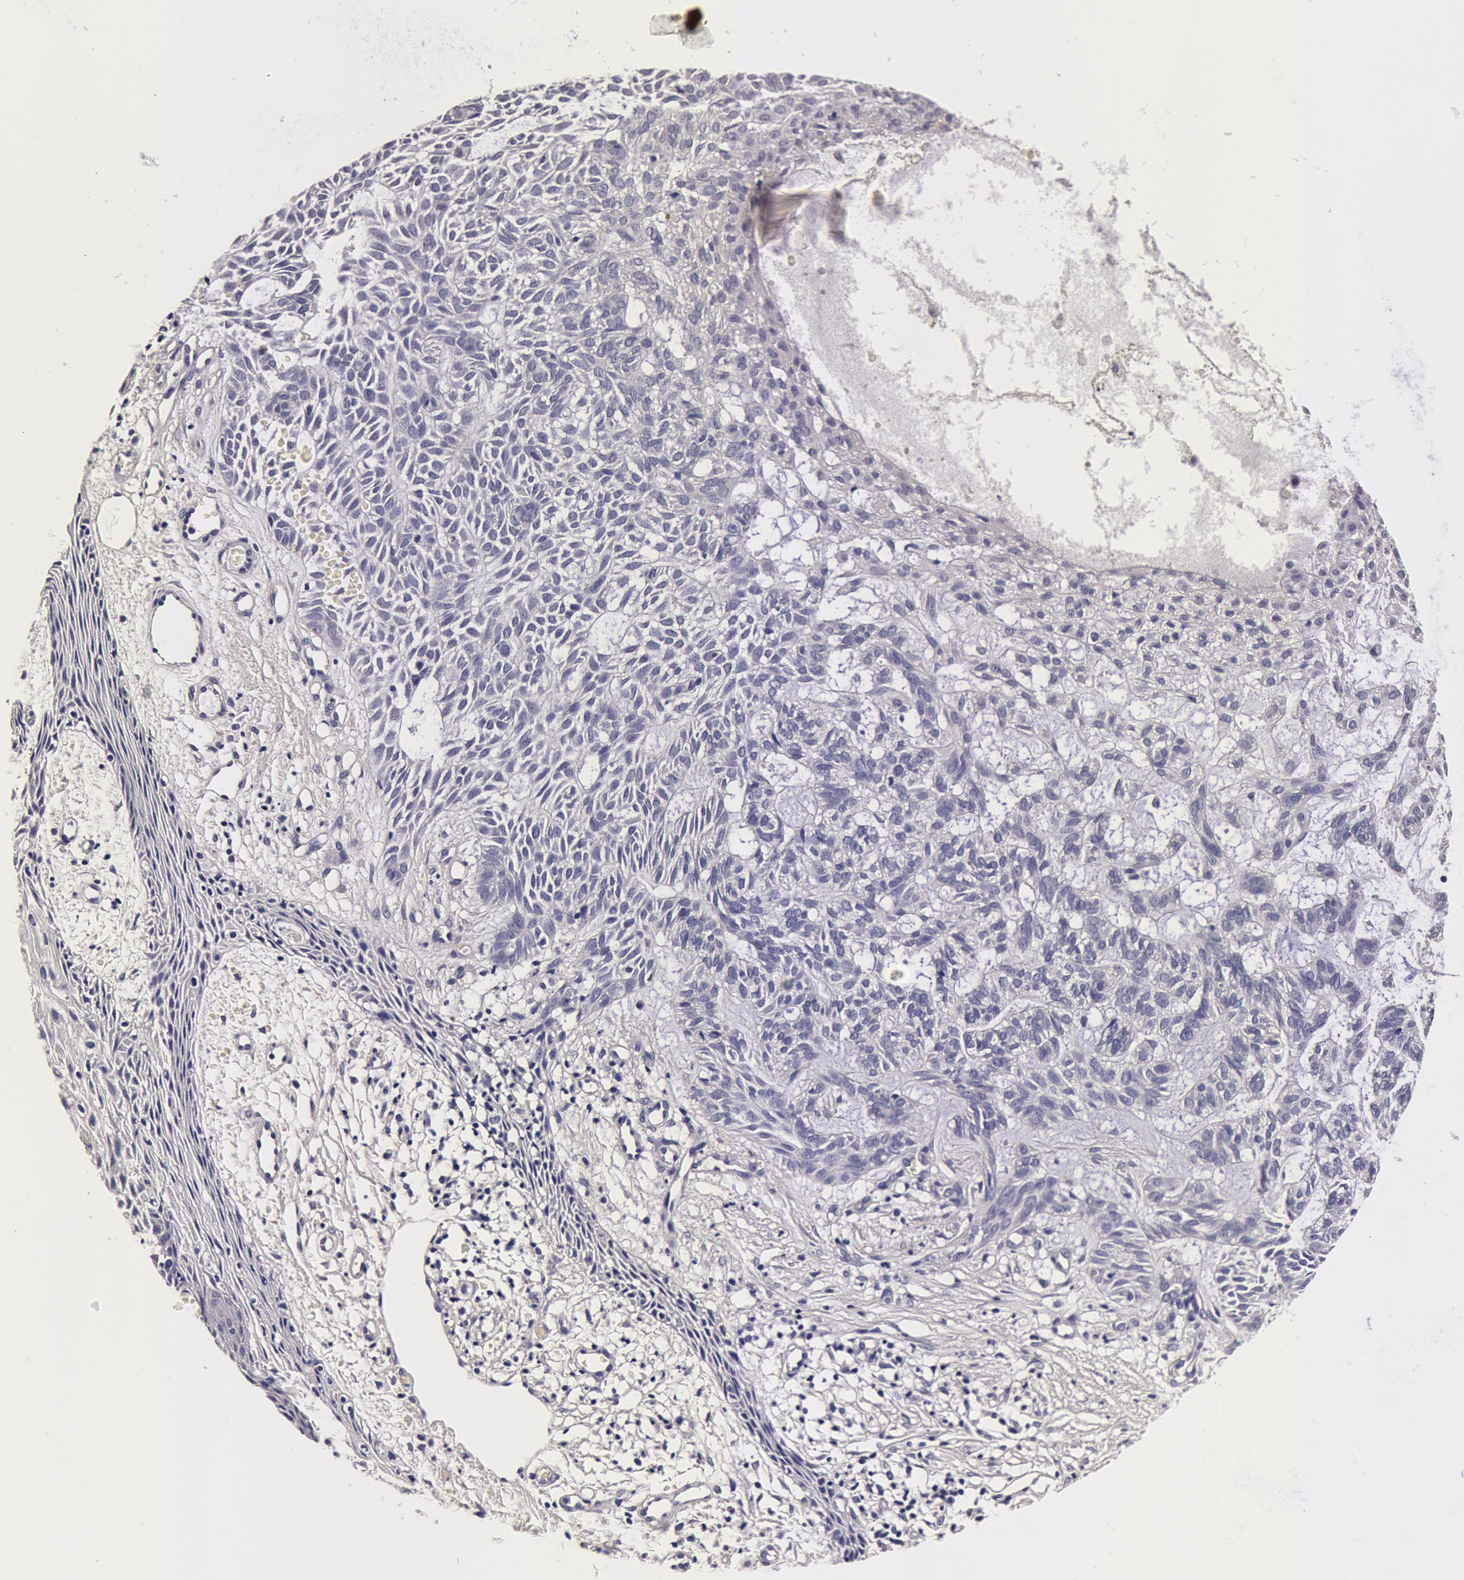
{"staining": {"intensity": "negative", "quantity": "none", "location": "none"}, "tissue": "skin cancer", "cell_type": "Tumor cells", "image_type": "cancer", "snomed": [{"axis": "morphology", "description": "Basal cell carcinoma"}, {"axis": "topography", "description": "Skin"}], "caption": "An immunohistochemistry photomicrograph of basal cell carcinoma (skin) is shown. There is no staining in tumor cells of basal cell carcinoma (skin).", "gene": "CCDC22", "patient": {"sex": "male", "age": 75}}